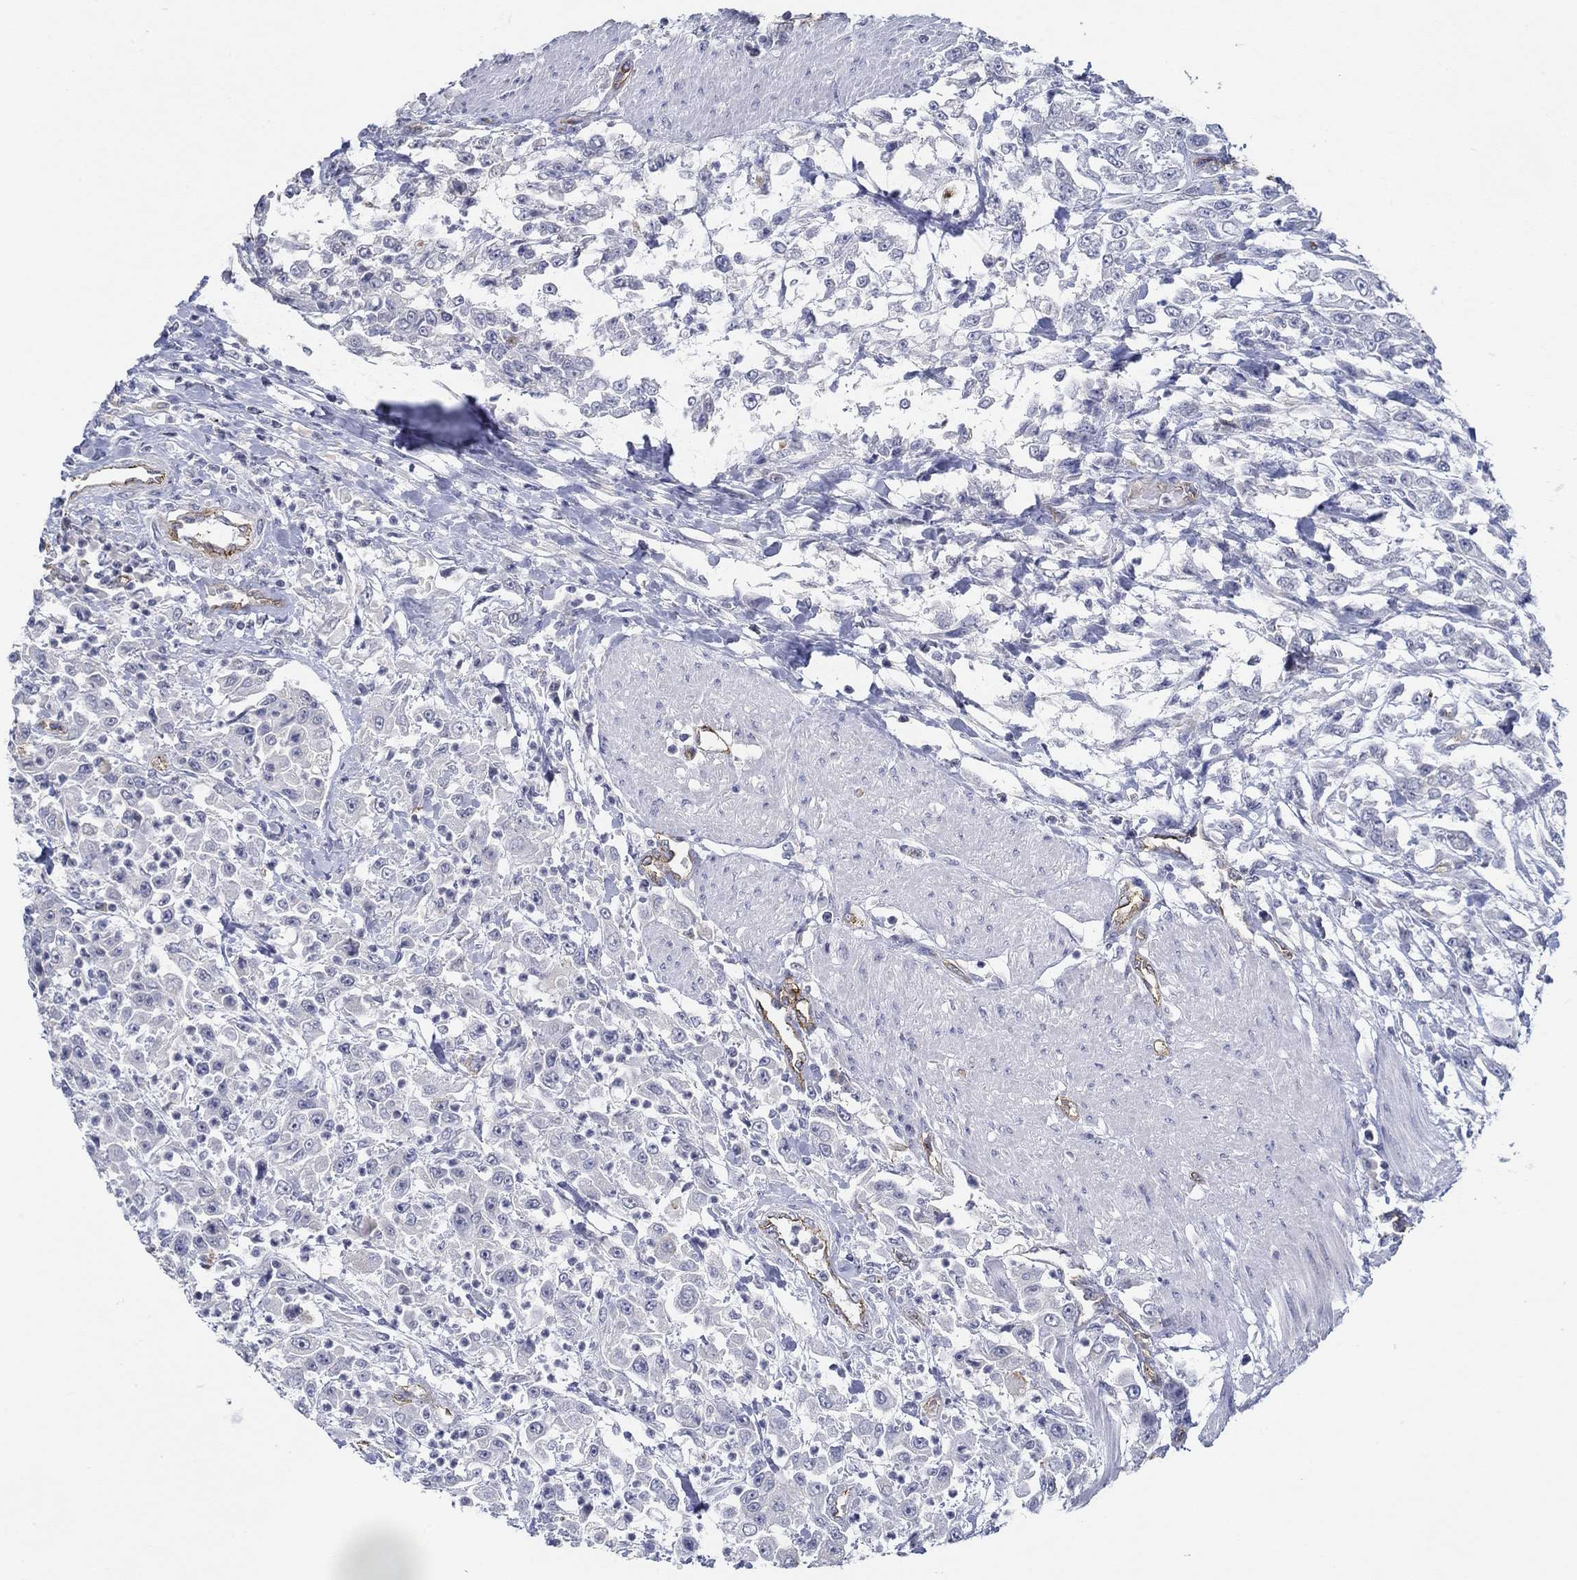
{"staining": {"intensity": "negative", "quantity": "none", "location": "none"}, "tissue": "urothelial cancer", "cell_type": "Tumor cells", "image_type": "cancer", "snomed": [{"axis": "morphology", "description": "Urothelial carcinoma, High grade"}, {"axis": "topography", "description": "Urinary bladder"}], "caption": "A high-resolution micrograph shows immunohistochemistry (IHC) staining of high-grade urothelial carcinoma, which demonstrates no significant positivity in tumor cells. The staining is performed using DAB (3,3'-diaminobenzidine) brown chromogen with nuclei counter-stained in using hematoxylin.", "gene": "GJA5", "patient": {"sex": "male", "age": 46}}